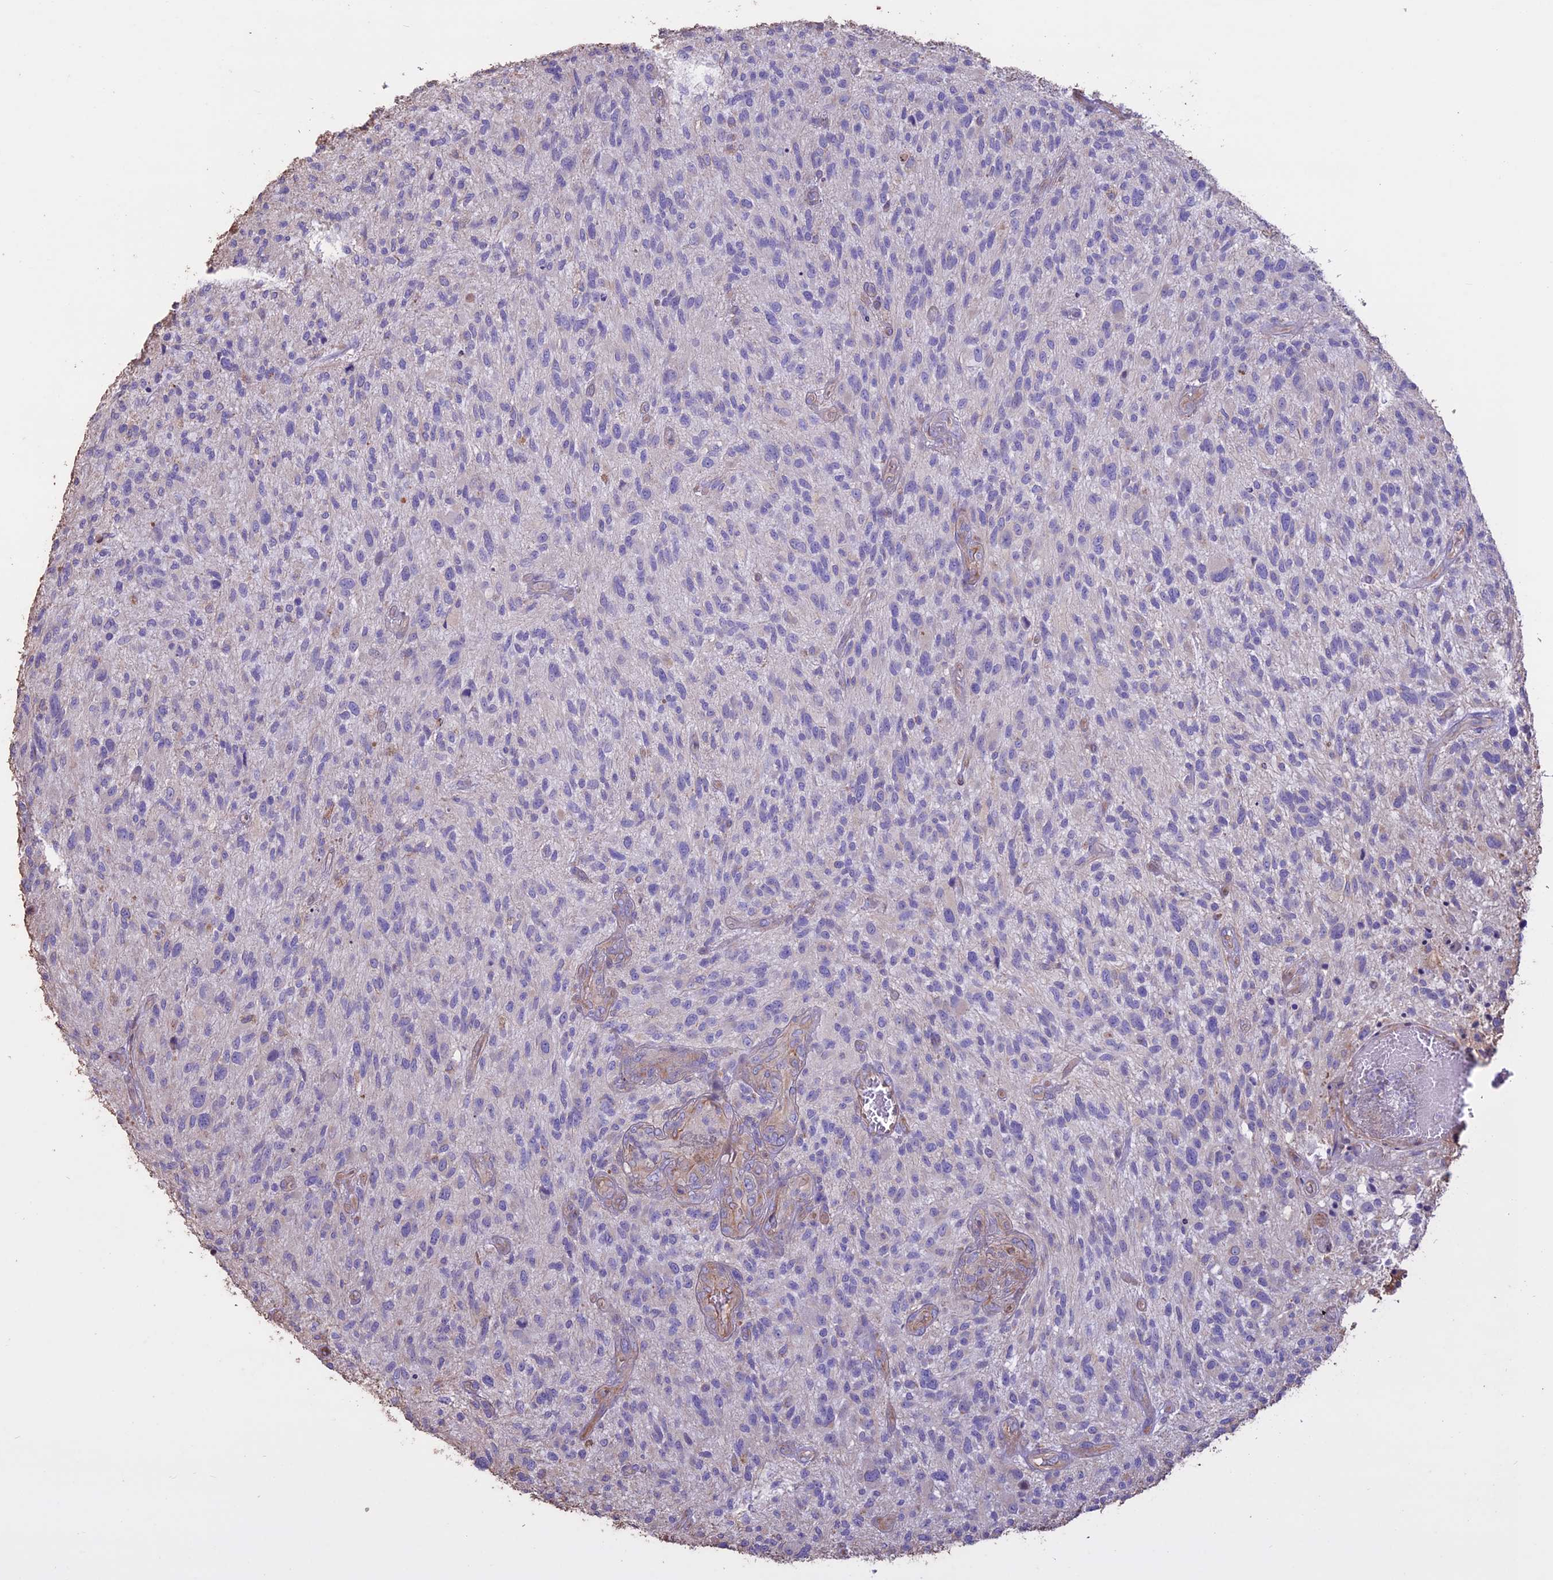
{"staining": {"intensity": "negative", "quantity": "none", "location": "none"}, "tissue": "glioma", "cell_type": "Tumor cells", "image_type": "cancer", "snomed": [{"axis": "morphology", "description": "Glioma, malignant, High grade"}, {"axis": "topography", "description": "Brain"}], "caption": "High power microscopy photomicrograph of an IHC histopathology image of high-grade glioma (malignant), revealing no significant positivity in tumor cells.", "gene": "CCDC148", "patient": {"sex": "male", "age": 47}}